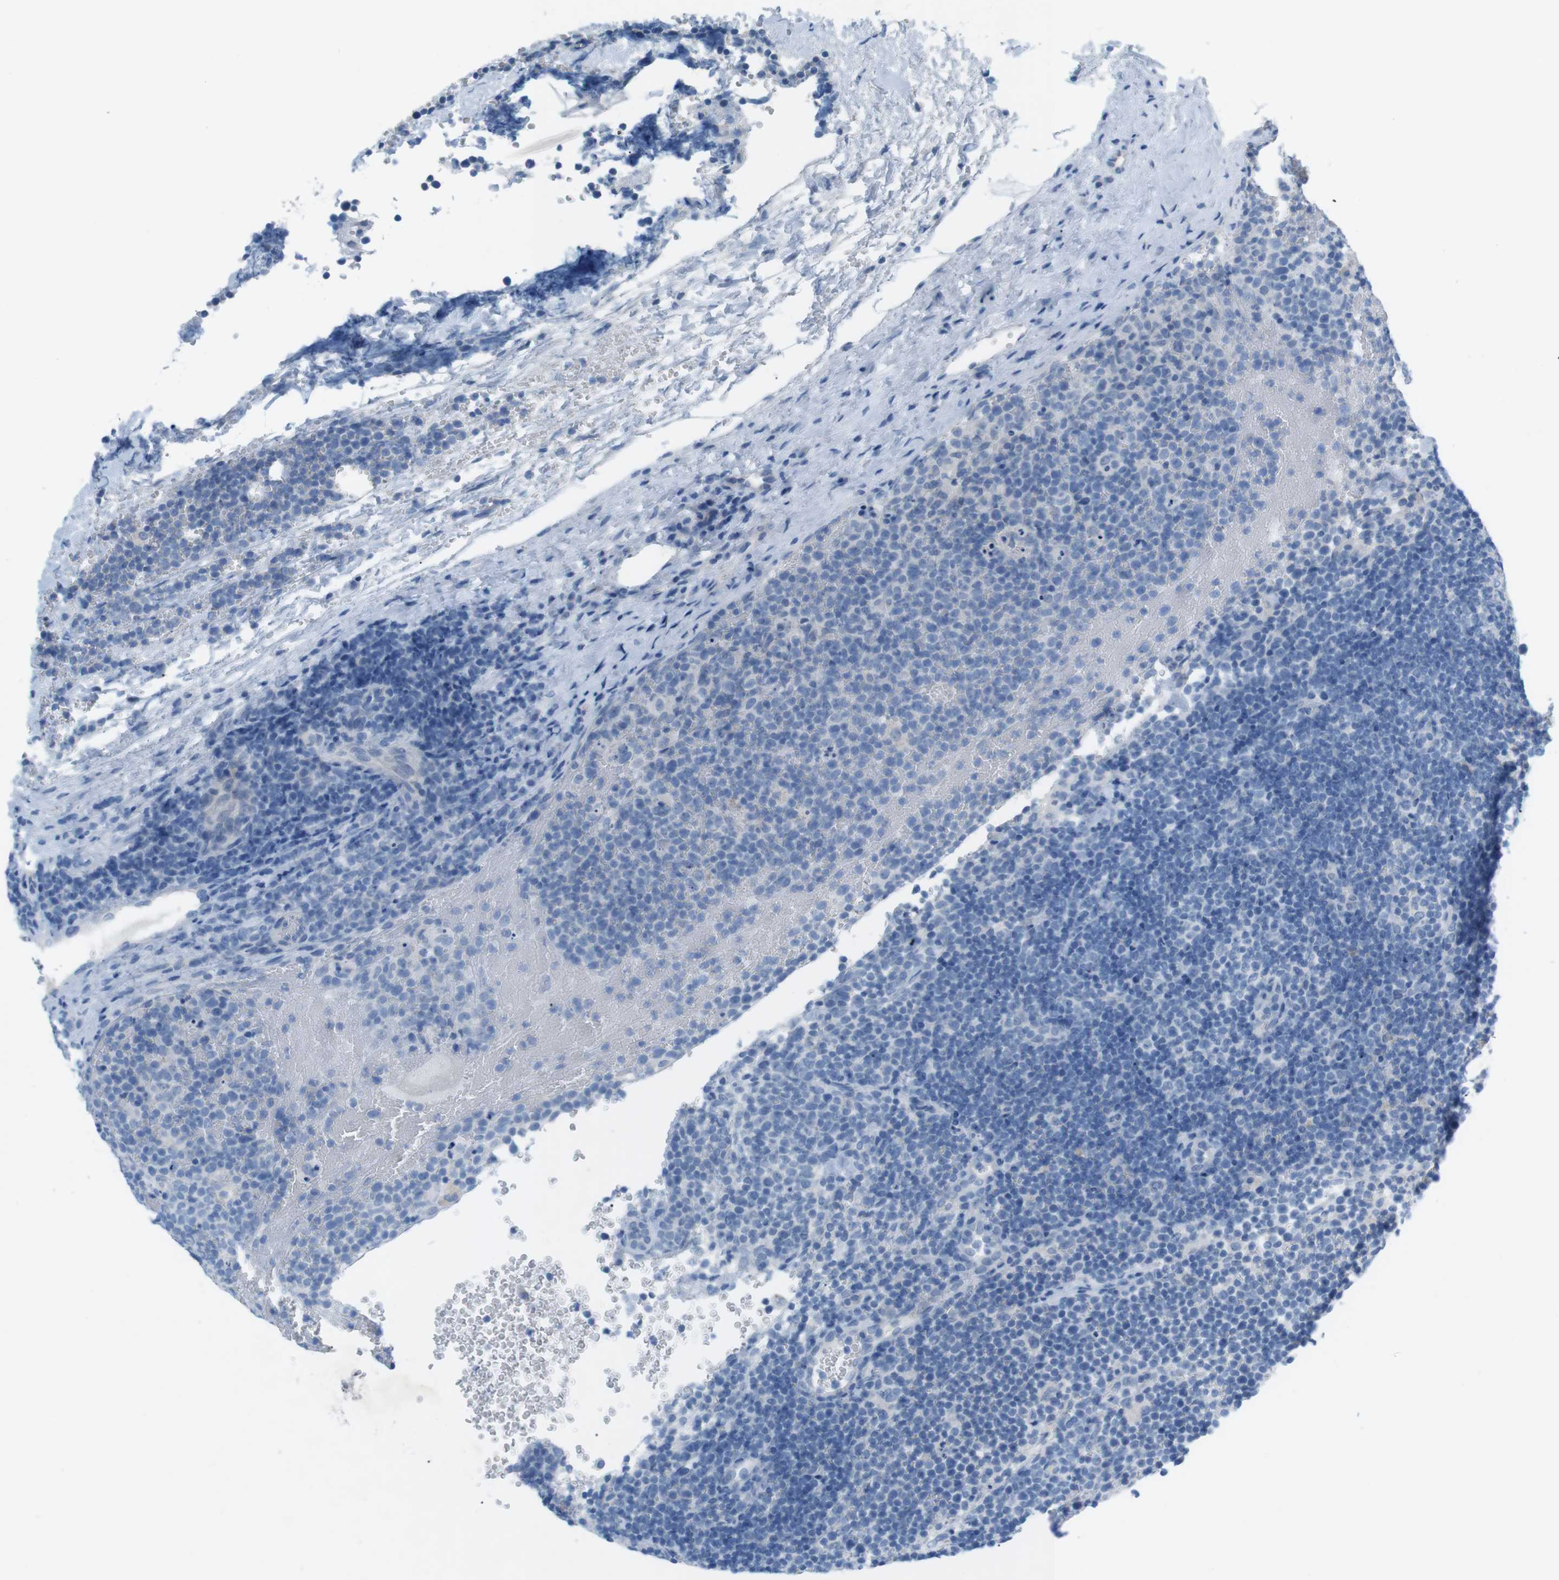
{"staining": {"intensity": "negative", "quantity": "none", "location": "none"}, "tissue": "lymphoma", "cell_type": "Tumor cells", "image_type": "cancer", "snomed": [{"axis": "morphology", "description": "Malignant lymphoma, non-Hodgkin's type, High grade"}, {"axis": "topography", "description": "Lymph node"}], "caption": "IHC photomicrograph of human malignant lymphoma, non-Hodgkin's type (high-grade) stained for a protein (brown), which reveals no positivity in tumor cells.", "gene": "SALL4", "patient": {"sex": "male", "age": 61}}